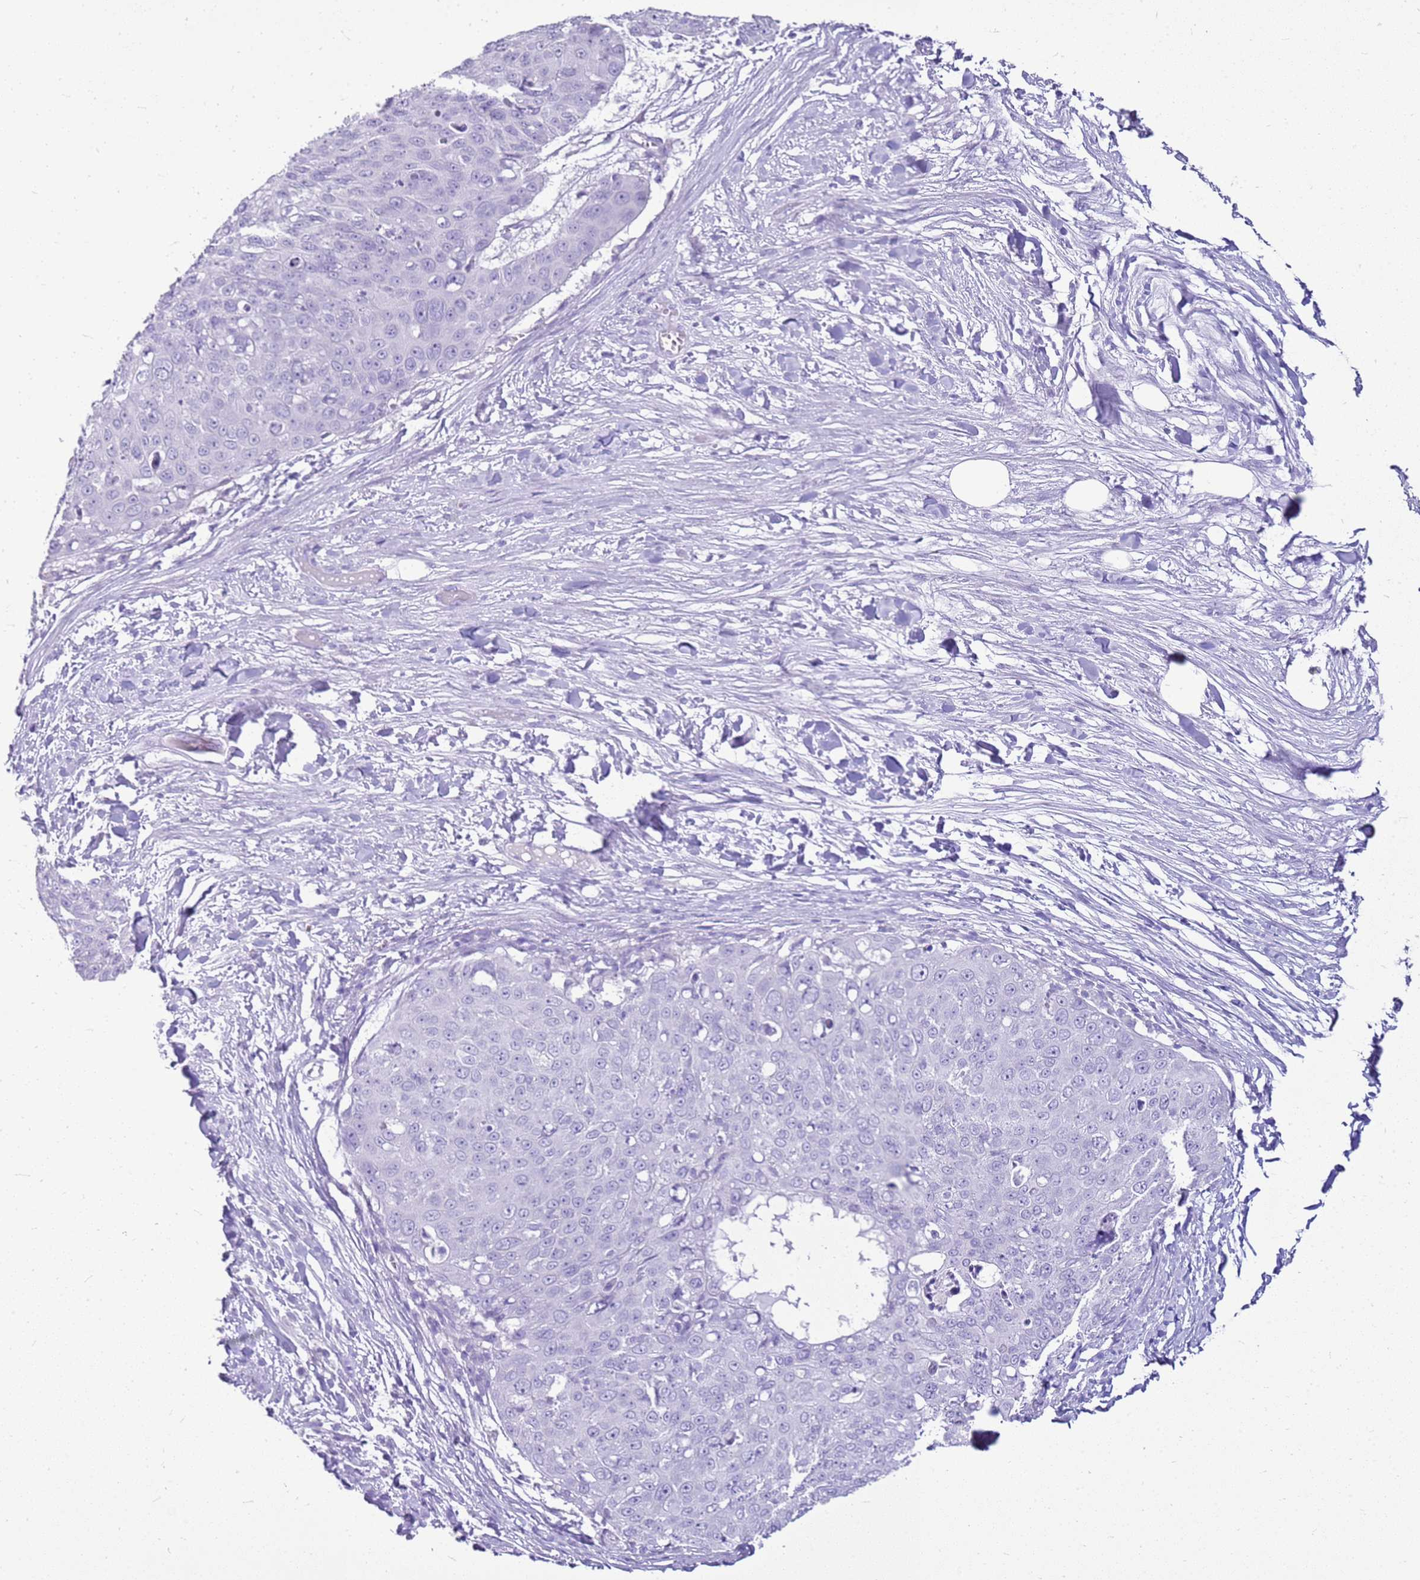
{"staining": {"intensity": "negative", "quantity": "none", "location": "none"}, "tissue": "skin cancer", "cell_type": "Tumor cells", "image_type": "cancer", "snomed": [{"axis": "morphology", "description": "Squamous cell carcinoma, NOS"}, {"axis": "topography", "description": "Skin"}], "caption": "An image of skin squamous cell carcinoma stained for a protein shows no brown staining in tumor cells. (DAB (3,3'-diaminobenzidine) IHC, high magnification).", "gene": "CA8", "patient": {"sex": "male", "age": 71}}